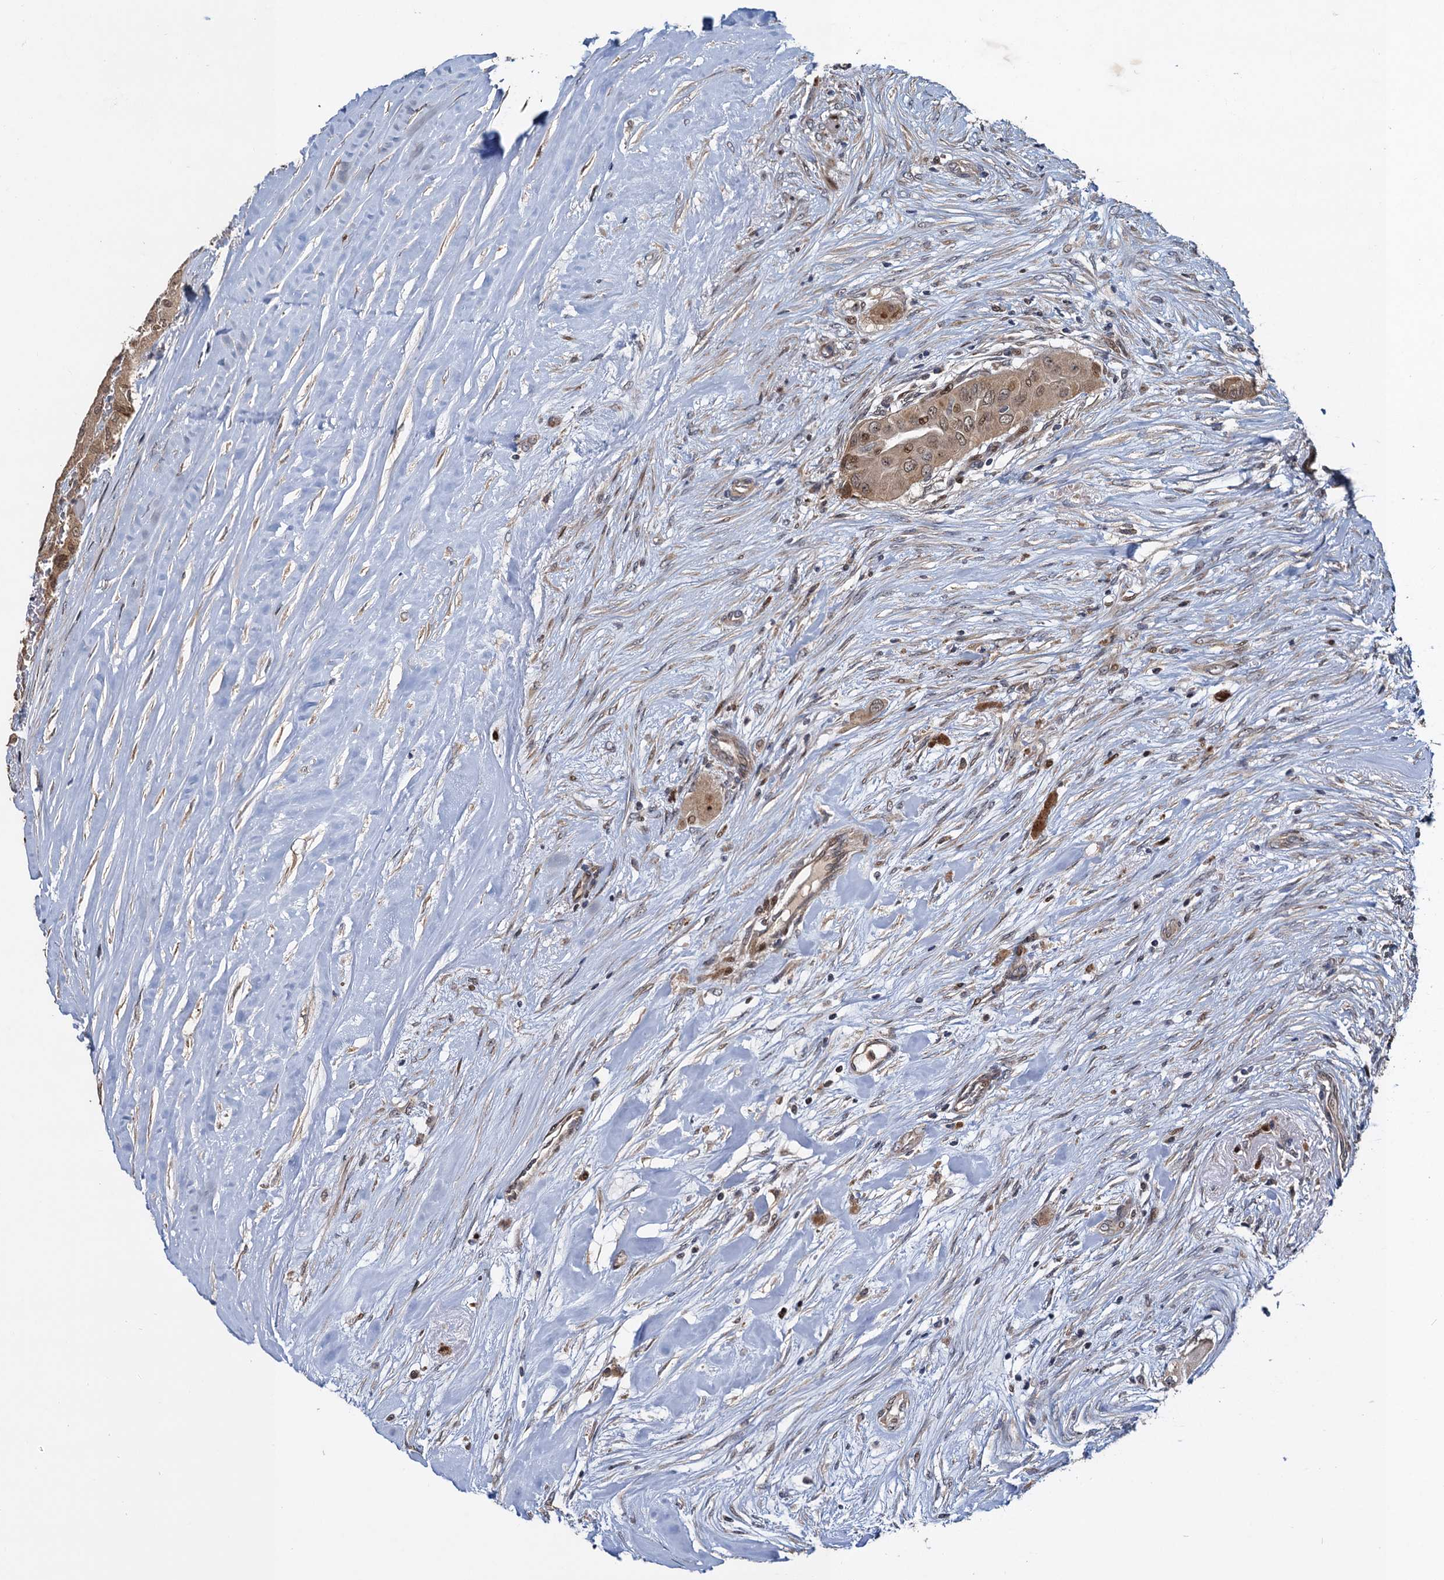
{"staining": {"intensity": "moderate", "quantity": ">75%", "location": "cytoplasmic/membranous,nuclear"}, "tissue": "thyroid cancer", "cell_type": "Tumor cells", "image_type": "cancer", "snomed": [{"axis": "morphology", "description": "Papillary adenocarcinoma, NOS"}, {"axis": "topography", "description": "Thyroid gland"}], "caption": "Human thyroid cancer stained for a protein (brown) exhibits moderate cytoplasmic/membranous and nuclear positive positivity in about >75% of tumor cells.", "gene": "ATOSA", "patient": {"sex": "female", "age": 59}}